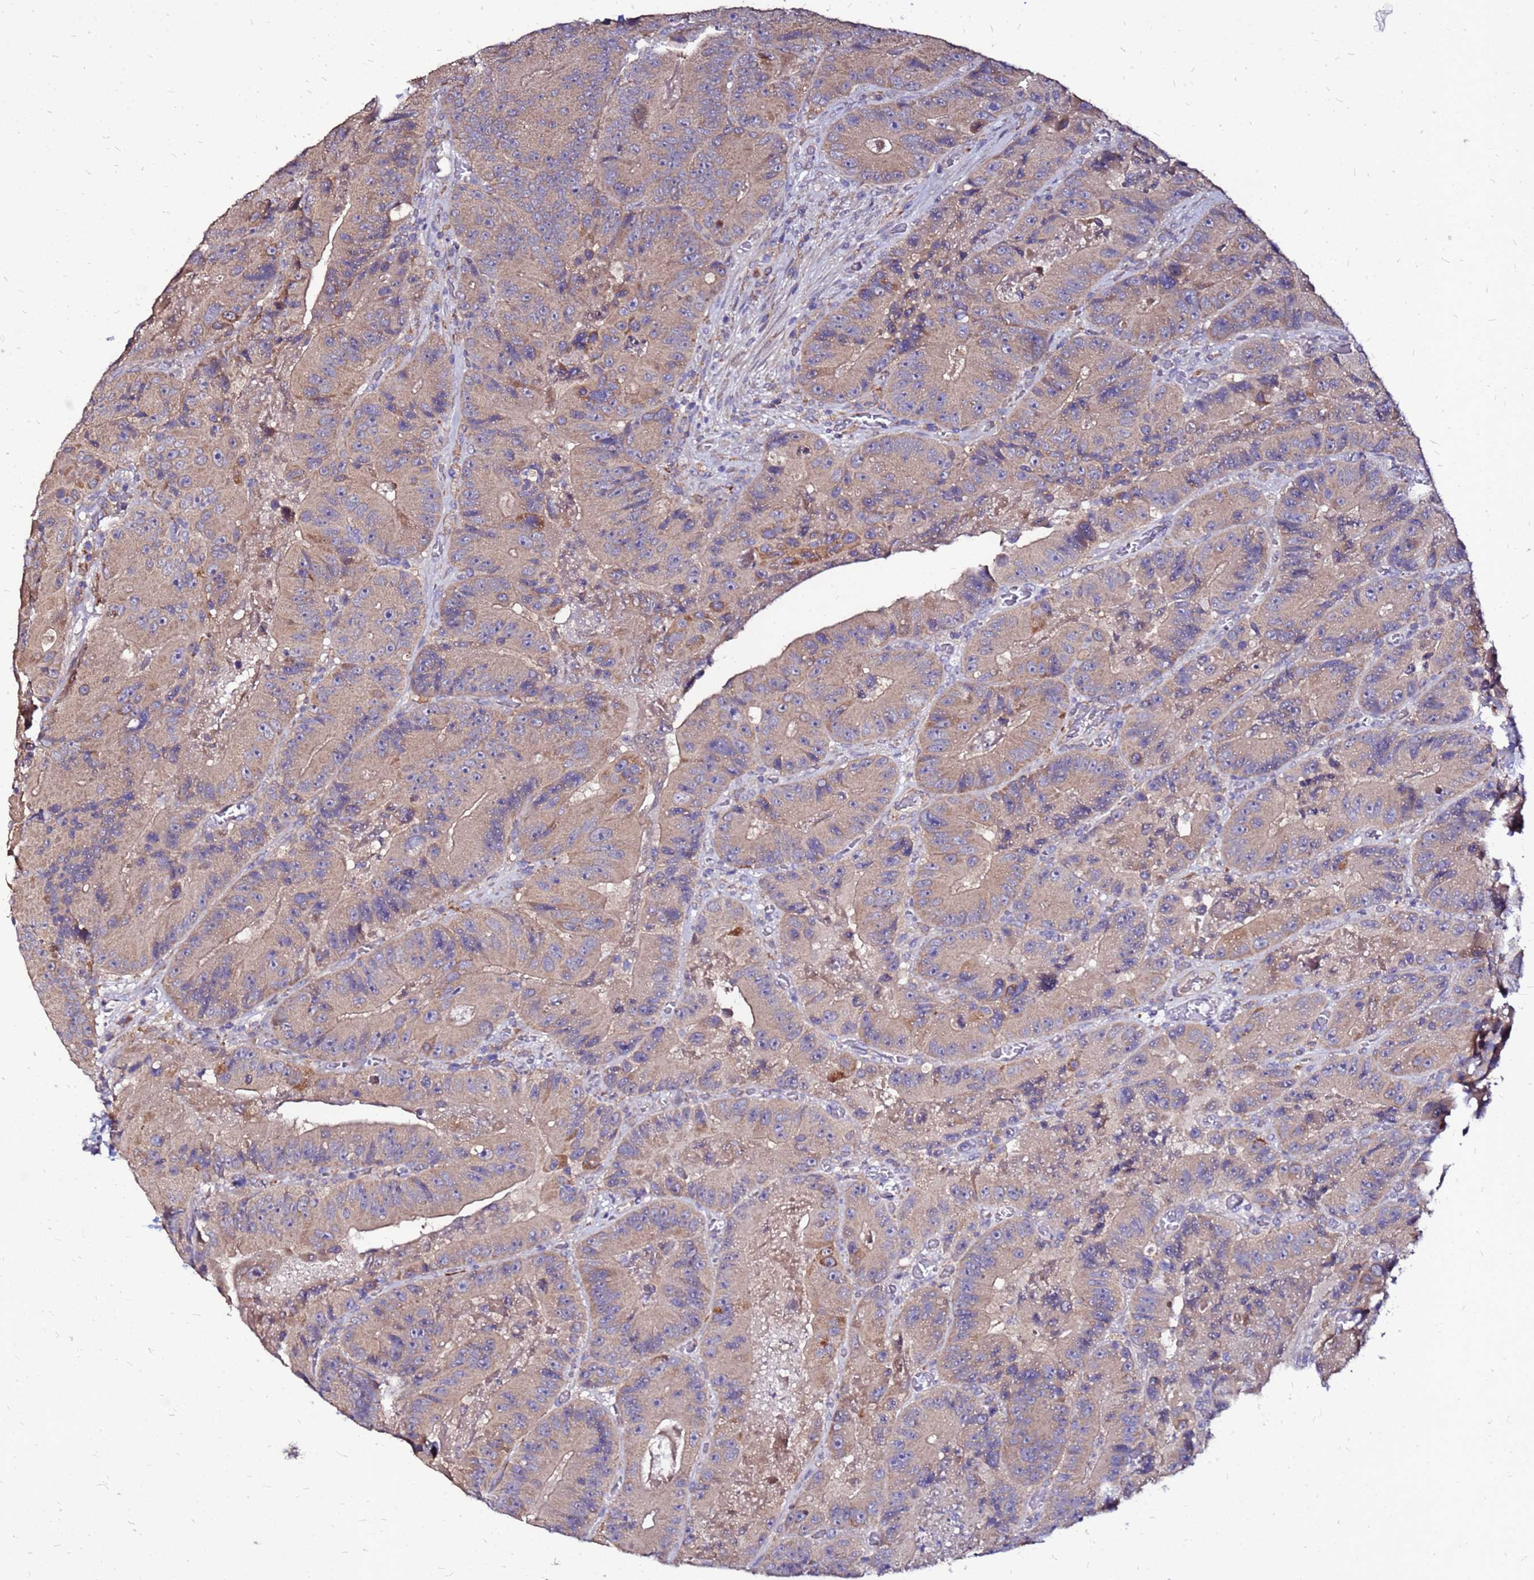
{"staining": {"intensity": "weak", "quantity": ">75%", "location": "cytoplasmic/membranous"}, "tissue": "colorectal cancer", "cell_type": "Tumor cells", "image_type": "cancer", "snomed": [{"axis": "morphology", "description": "Adenocarcinoma, NOS"}, {"axis": "topography", "description": "Colon"}], "caption": "Weak cytoplasmic/membranous protein staining is seen in about >75% of tumor cells in colorectal adenocarcinoma. The staining was performed using DAB (3,3'-diaminobenzidine), with brown indicating positive protein expression. Nuclei are stained blue with hematoxylin.", "gene": "ARHGEF5", "patient": {"sex": "female", "age": 86}}